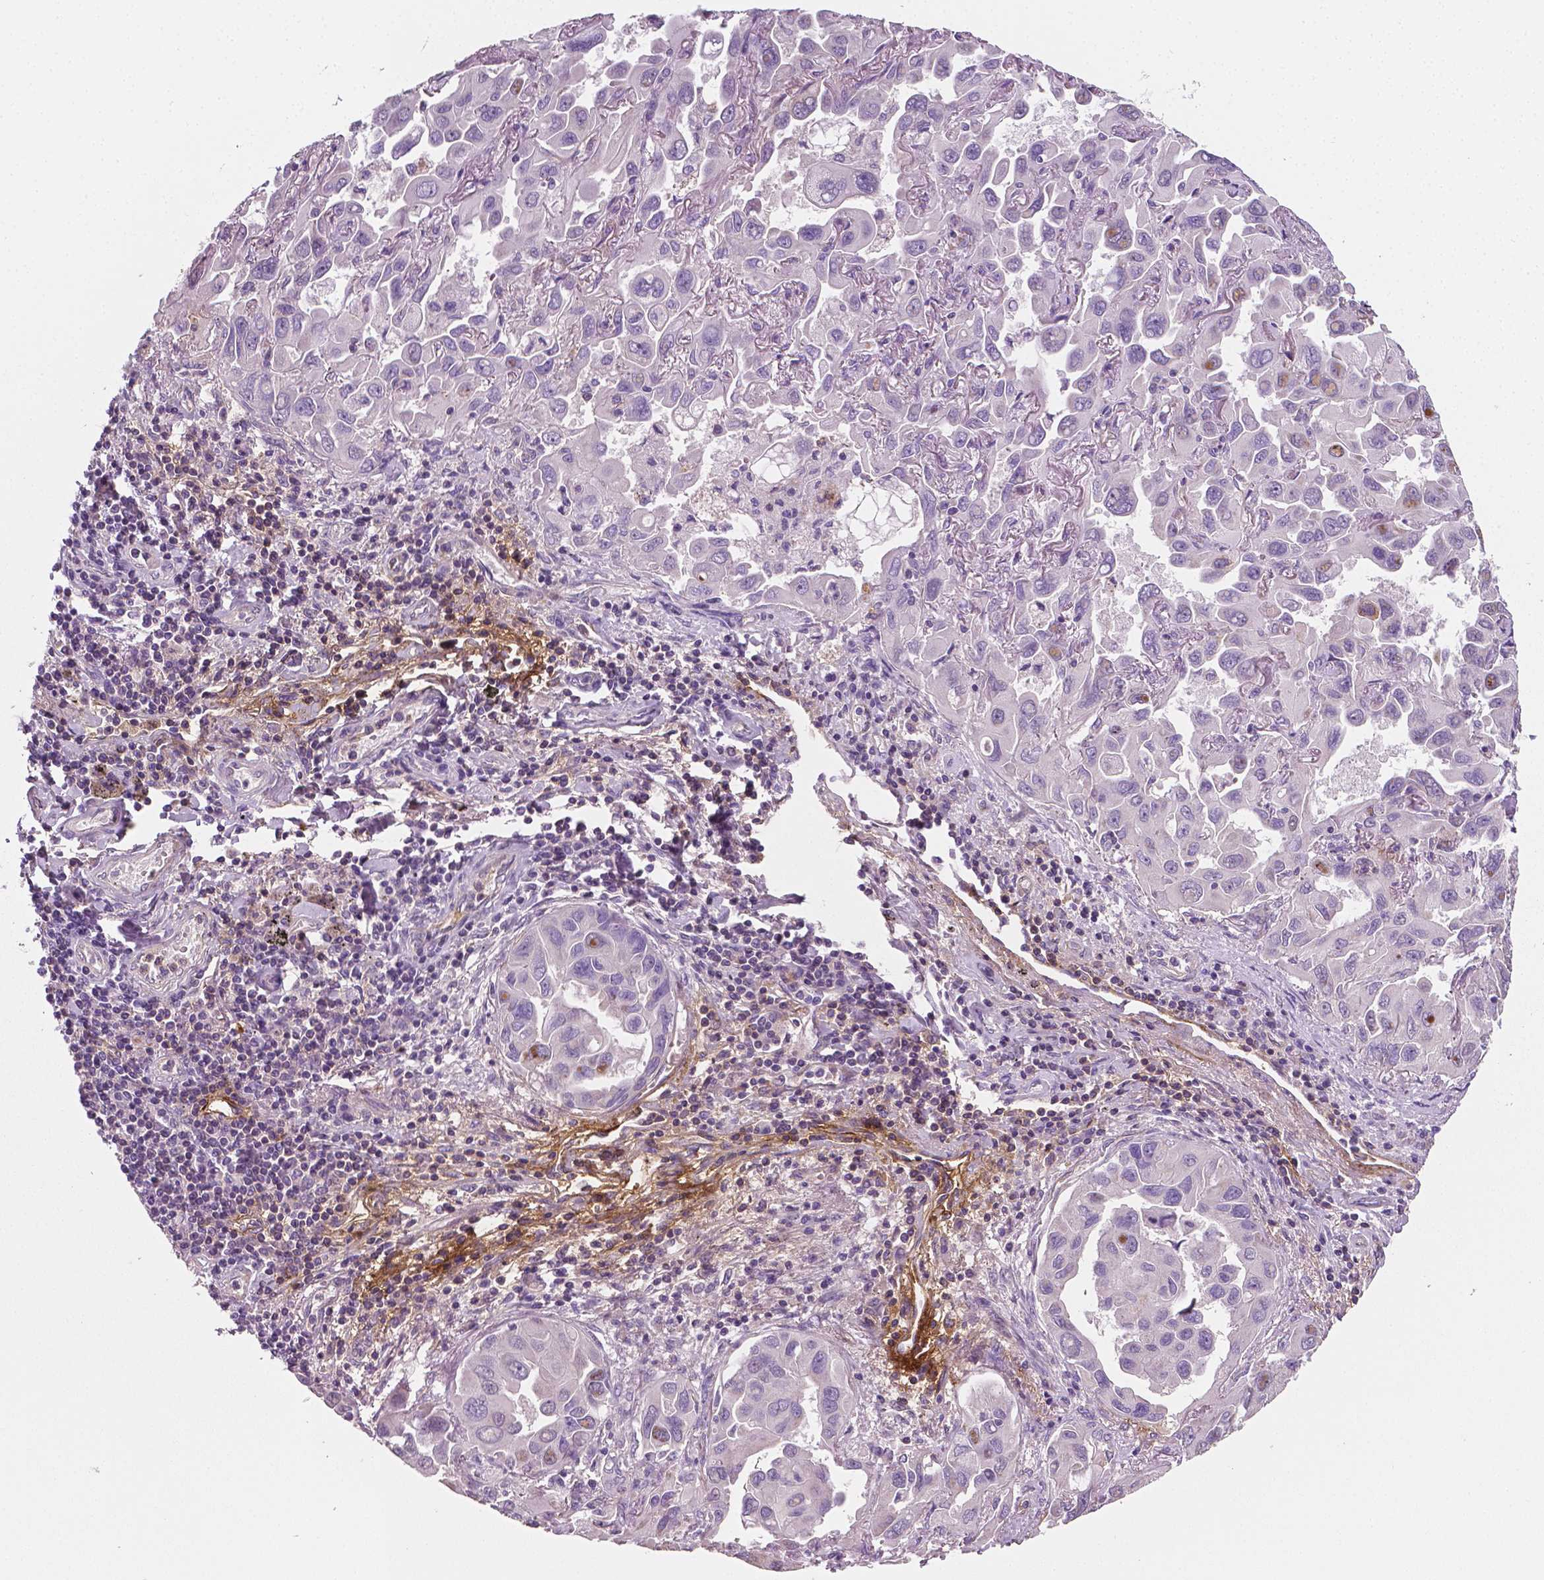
{"staining": {"intensity": "moderate", "quantity": "<25%", "location": "cytoplasmic/membranous"}, "tissue": "lung cancer", "cell_type": "Tumor cells", "image_type": "cancer", "snomed": [{"axis": "morphology", "description": "Adenocarcinoma, NOS"}, {"axis": "topography", "description": "Lung"}], "caption": "A high-resolution histopathology image shows immunohistochemistry staining of adenocarcinoma (lung), which reveals moderate cytoplasmic/membranous expression in about <25% of tumor cells.", "gene": "PTX3", "patient": {"sex": "male", "age": 64}}